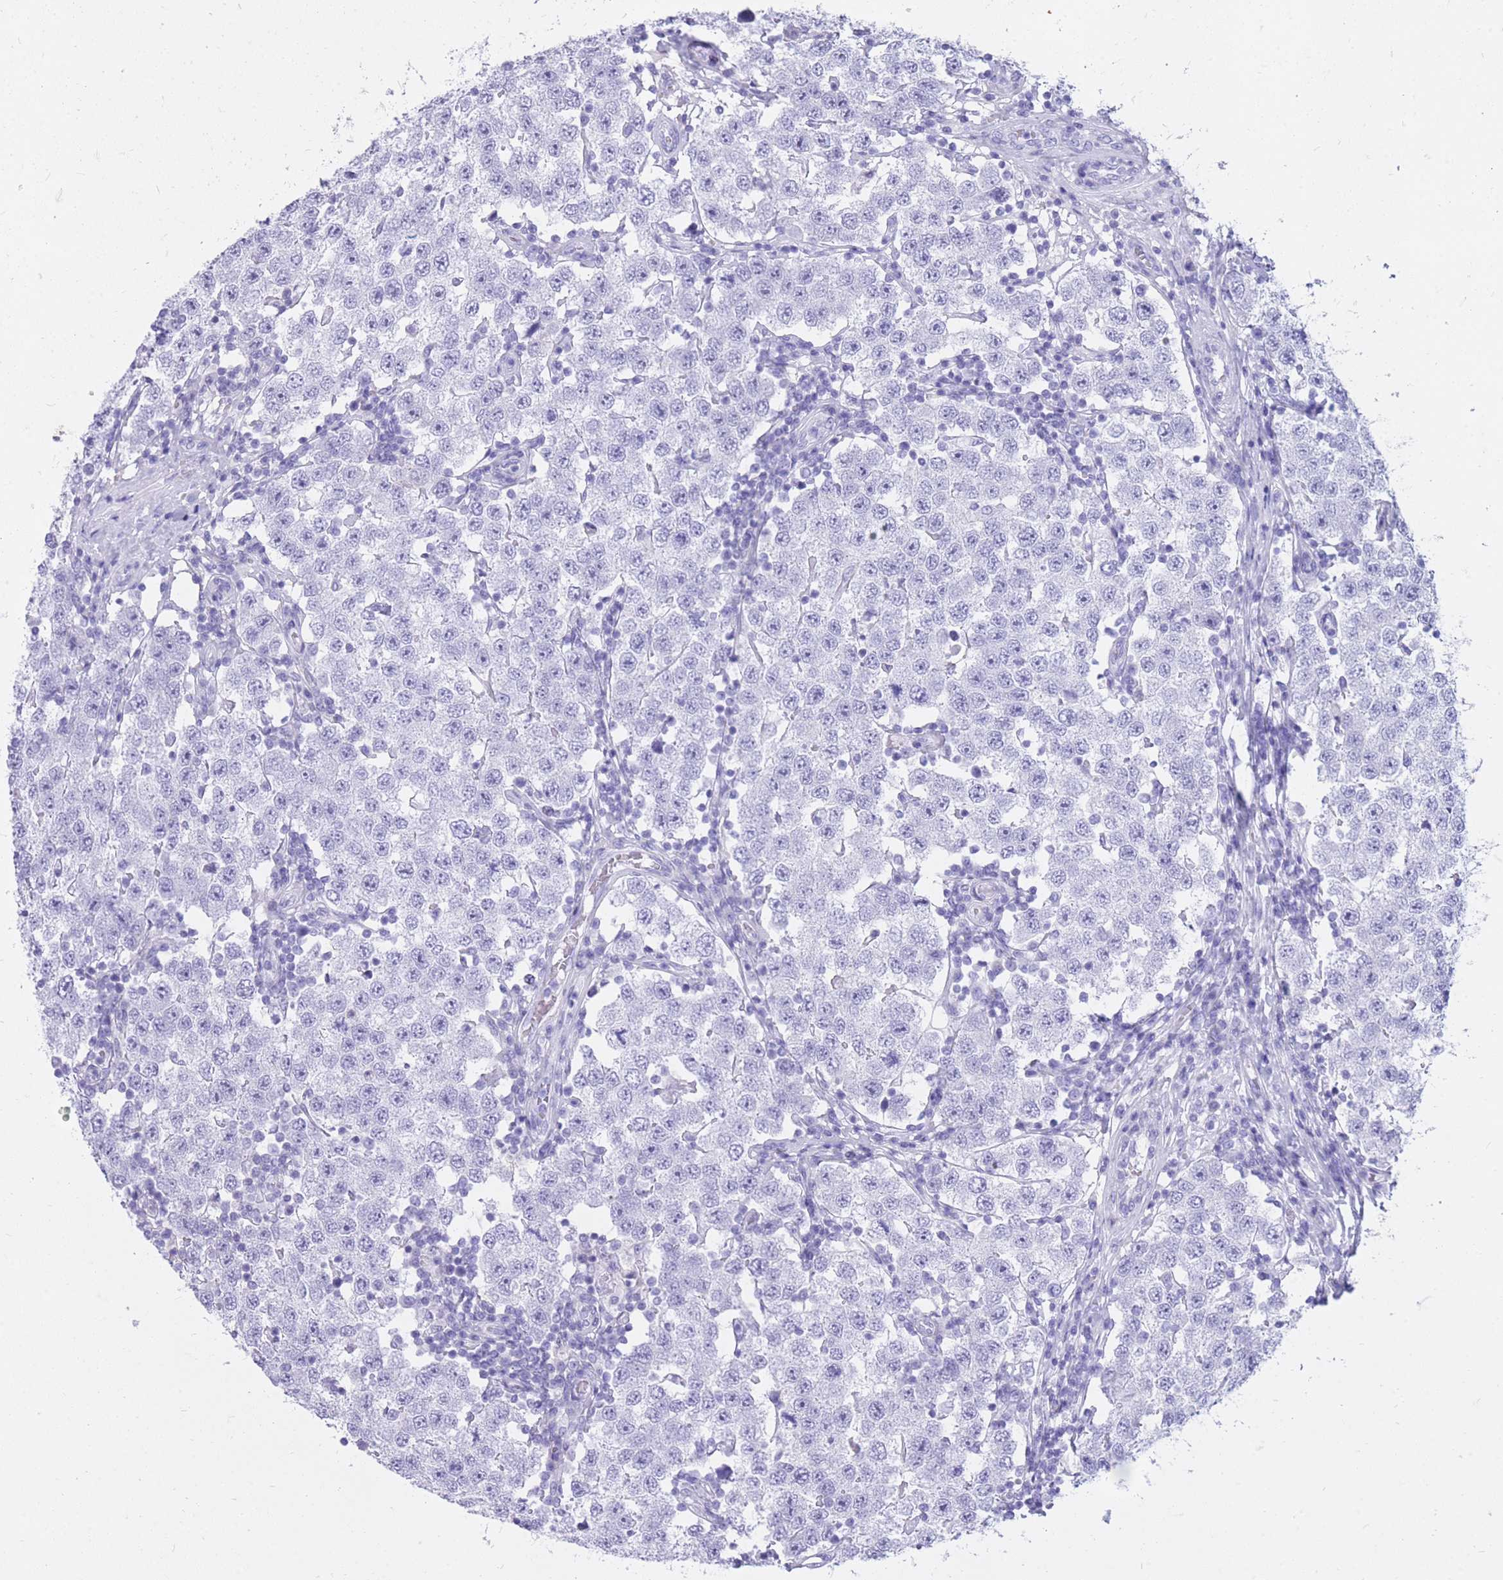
{"staining": {"intensity": "negative", "quantity": "none", "location": "none"}, "tissue": "testis cancer", "cell_type": "Tumor cells", "image_type": "cancer", "snomed": [{"axis": "morphology", "description": "Seminoma, NOS"}, {"axis": "topography", "description": "Testis"}], "caption": "IHC histopathology image of testis seminoma stained for a protein (brown), which reveals no staining in tumor cells.", "gene": "CYP21A2", "patient": {"sex": "male", "age": 34}}